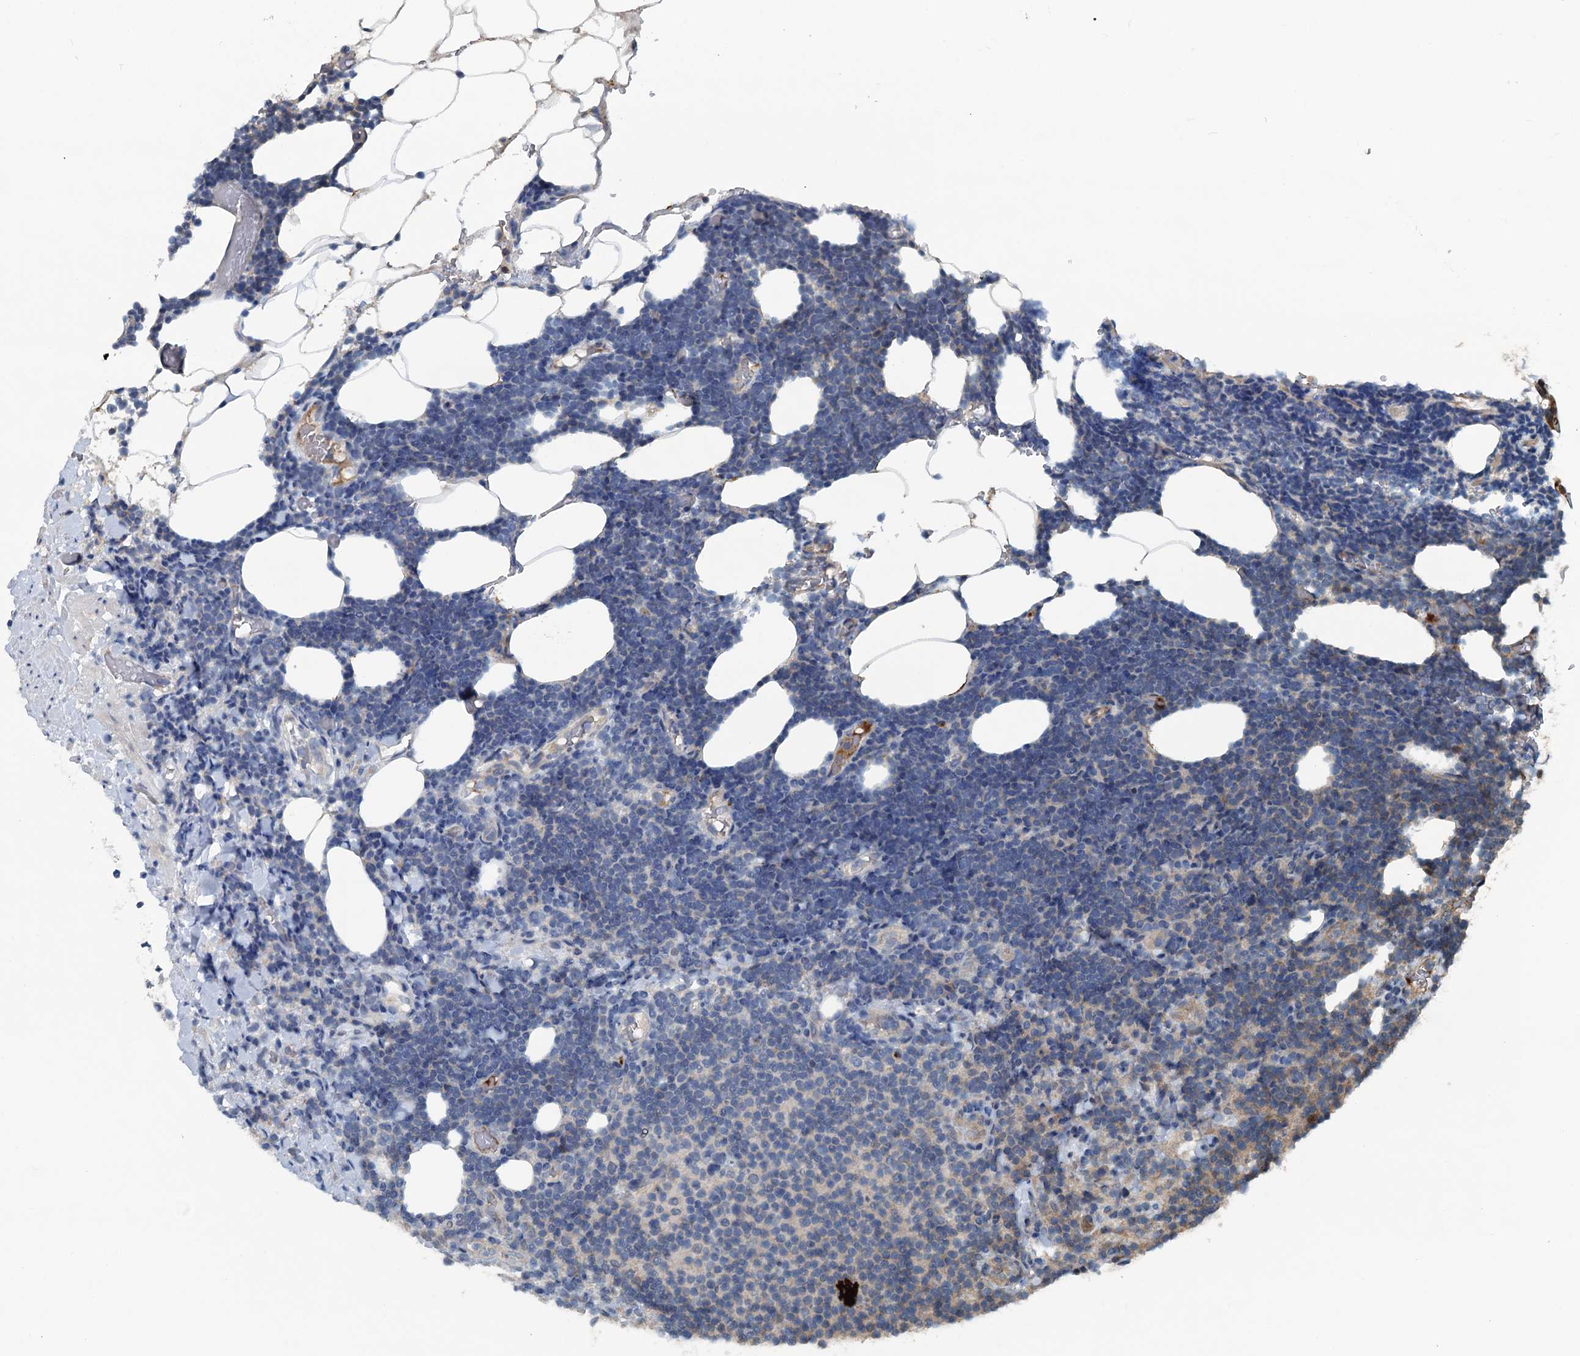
{"staining": {"intensity": "negative", "quantity": "none", "location": "none"}, "tissue": "lymphoma", "cell_type": "Tumor cells", "image_type": "cancer", "snomed": [{"axis": "morphology", "description": "Malignant lymphoma, non-Hodgkin's type, Low grade"}, {"axis": "topography", "description": "Lymph node"}], "caption": "The micrograph exhibits no staining of tumor cells in low-grade malignant lymphoma, non-Hodgkin's type. (DAB immunohistochemistry with hematoxylin counter stain).", "gene": "TEDC1", "patient": {"sex": "male", "age": 66}}